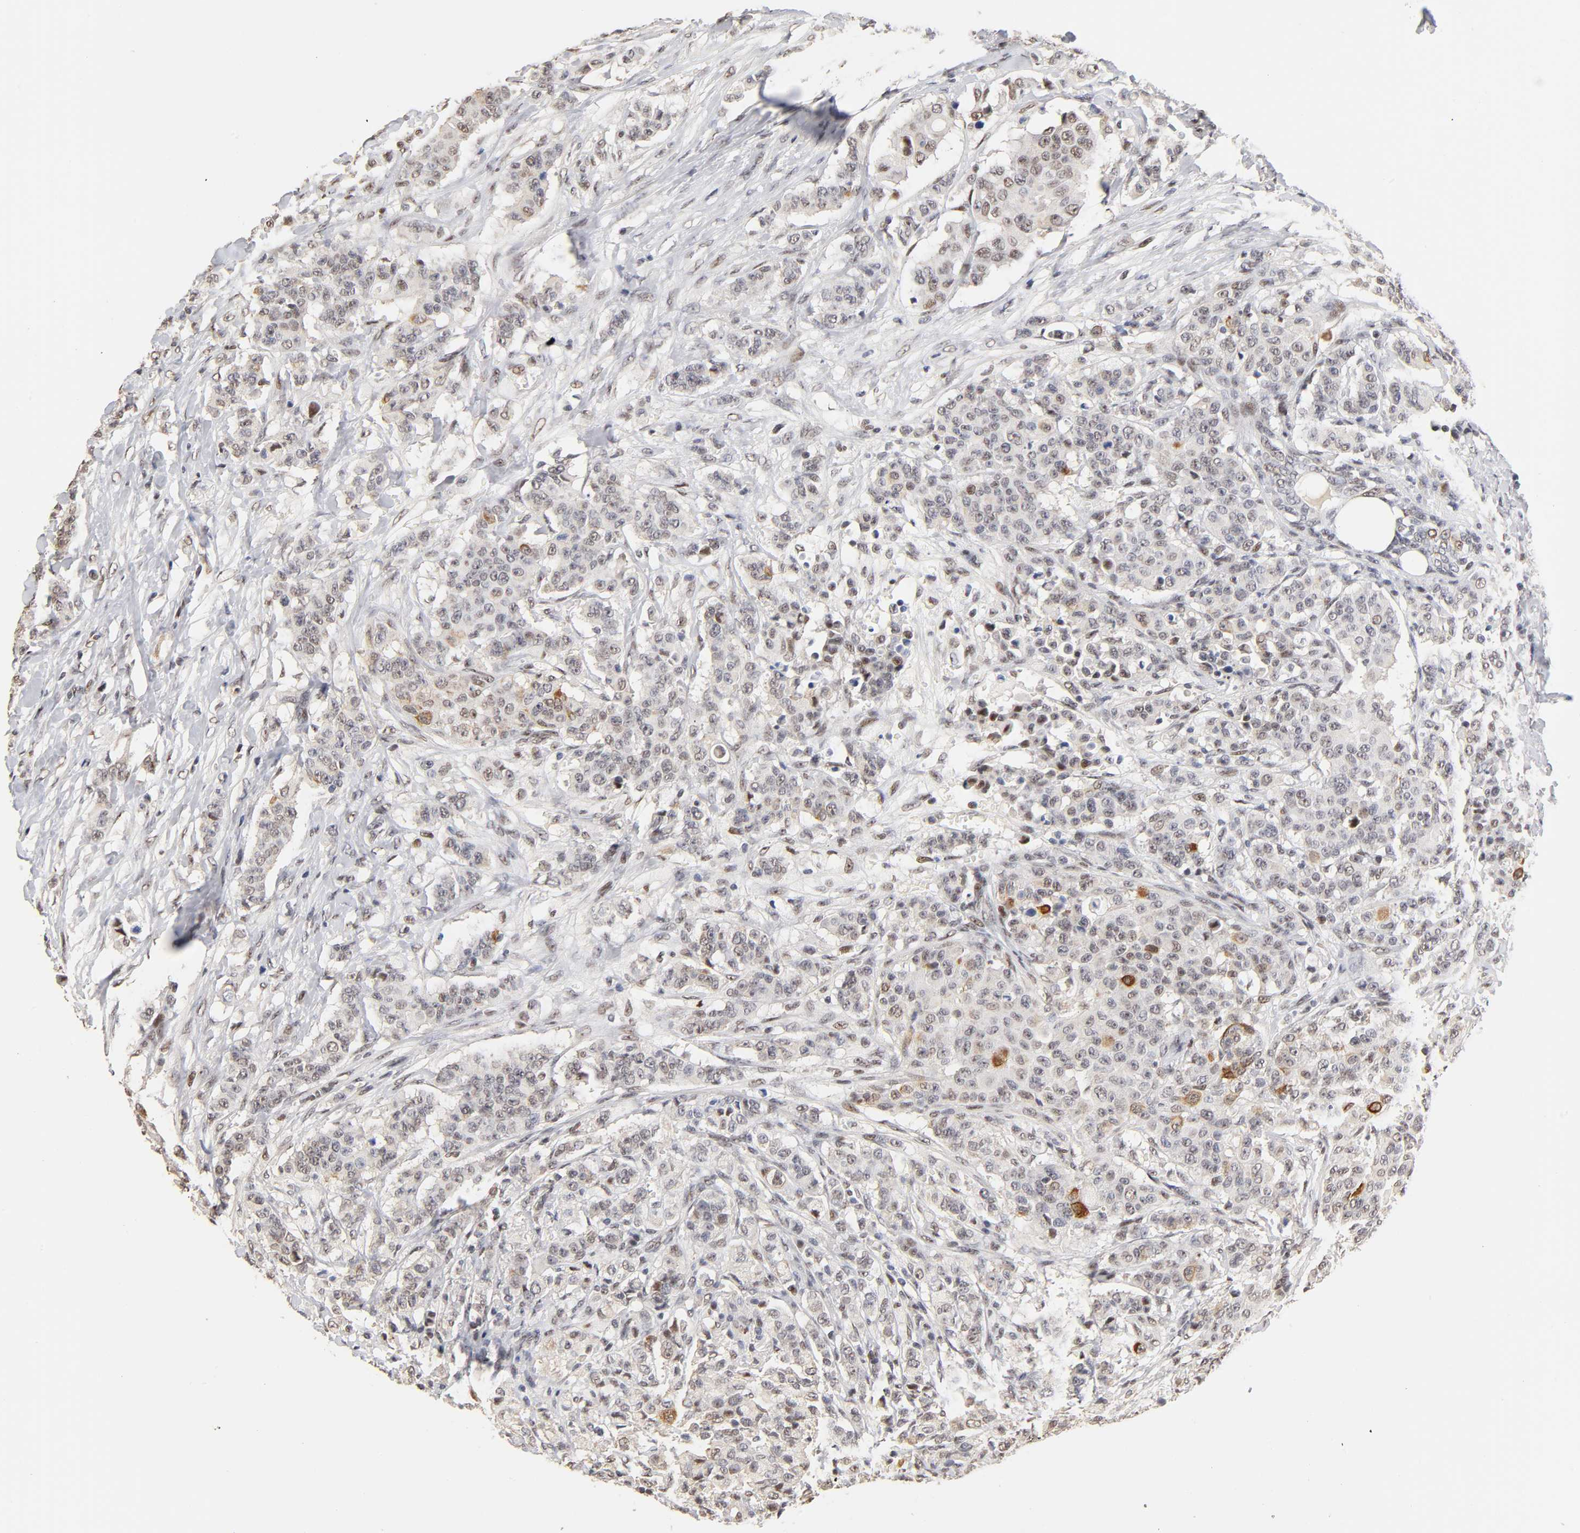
{"staining": {"intensity": "weak", "quantity": "25%-75%", "location": "nuclear"}, "tissue": "breast cancer", "cell_type": "Tumor cells", "image_type": "cancer", "snomed": [{"axis": "morphology", "description": "Duct carcinoma"}, {"axis": "topography", "description": "Breast"}], "caption": "Immunohistochemical staining of human breast cancer (infiltrating ductal carcinoma) shows weak nuclear protein staining in approximately 25%-75% of tumor cells. (IHC, brightfield microscopy, high magnification).", "gene": "TP53RK", "patient": {"sex": "female", "age": 40}}